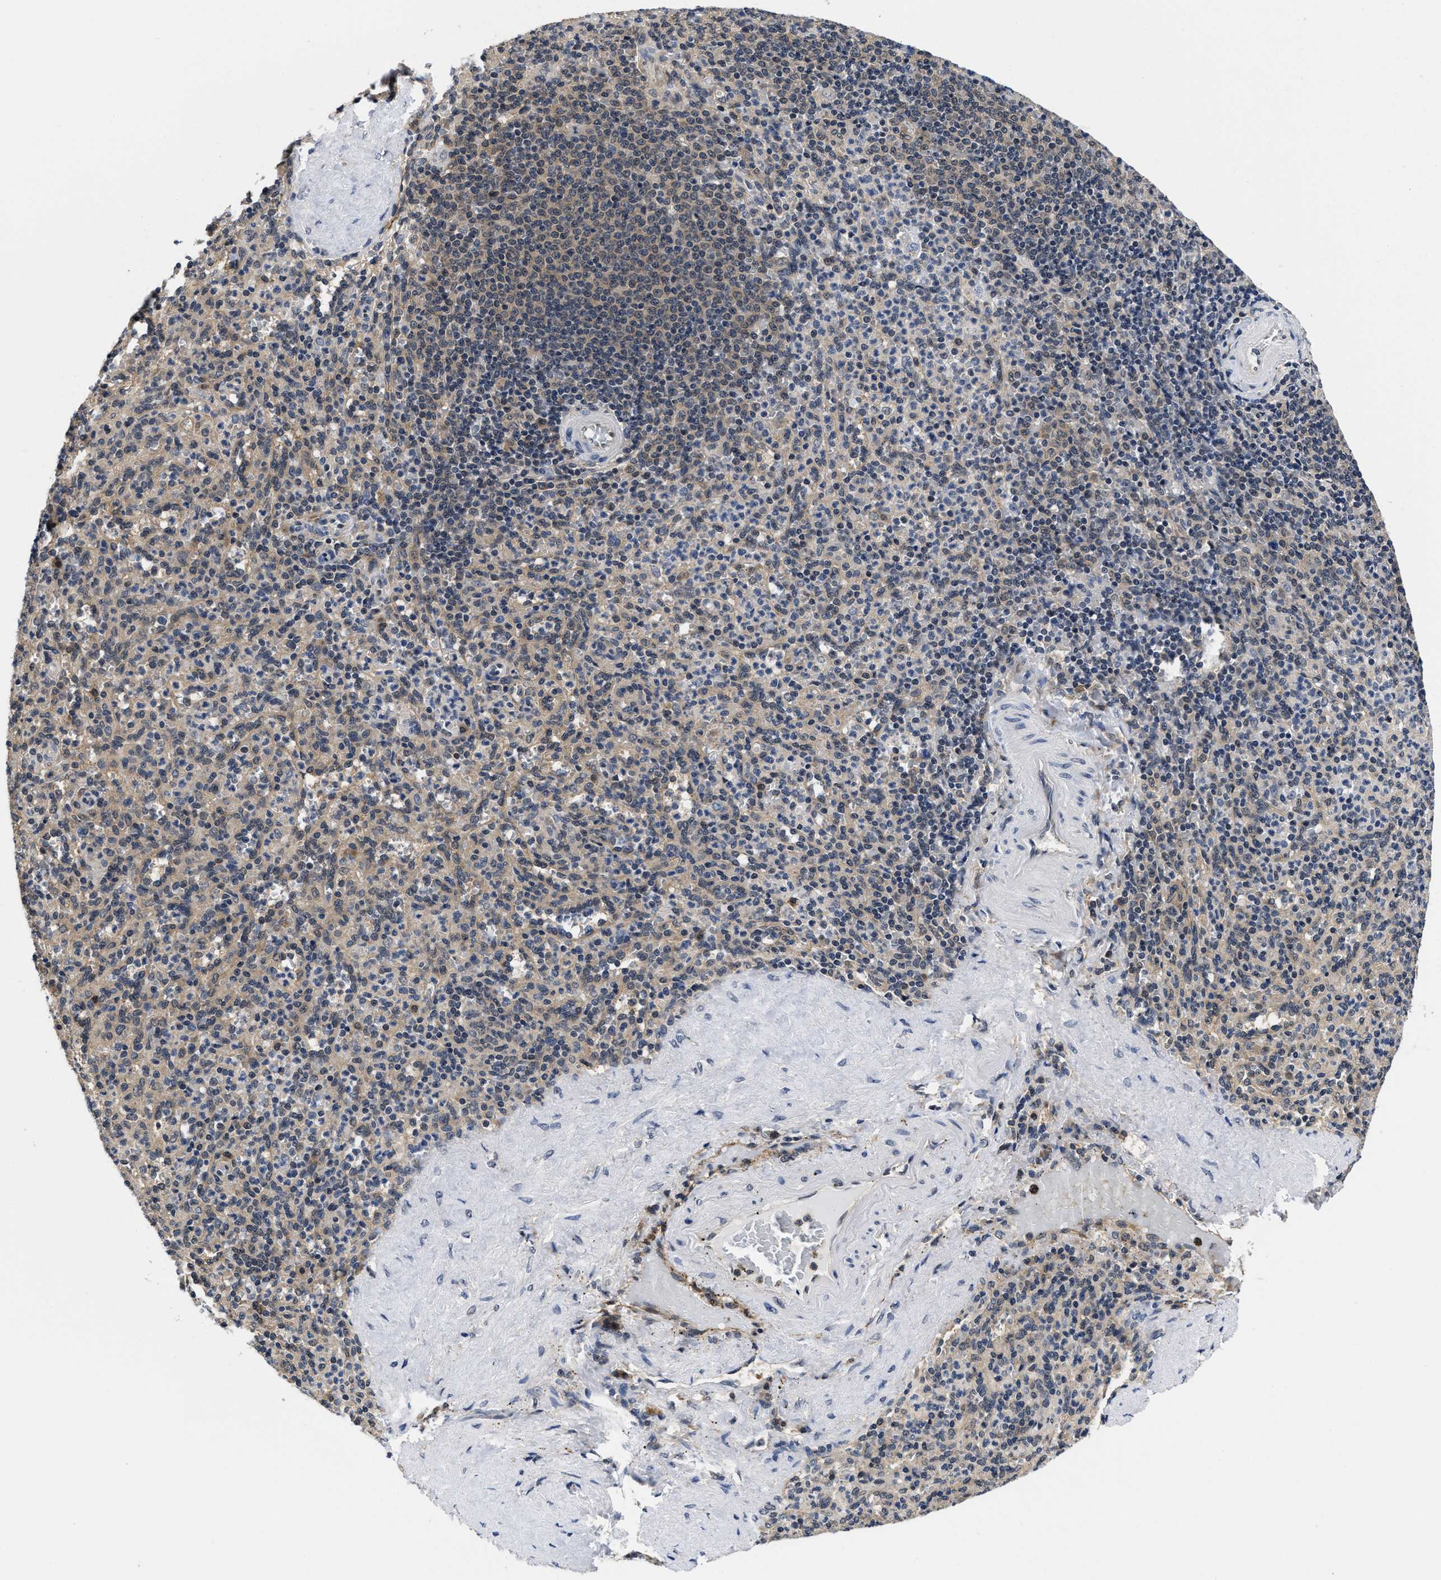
{"staining": {"intensity": "moderate", "quantity": "<25%", "location": "cytoplasmic/membranous"}, "tissue": "spleen", "cell_type": "Cells in red pulp", "image_type": "normal", "snomed": [{"axis": "morphology", "description": "Normal tissue, NOS"}, {"axis": "topography", "description": "Spleen"}], "caption": "Immunohistochemical staining of benign human spleen demonstrates low levels of moderate cytoplasmic/membranous expression in approximately <25% of cells in red pulp. (DAB (3,3'-diaminobenzidine) IHC with brightfield microscopy, high magnification).", "gene": "MCOLN2", "patient": {"sex": "male", "age": 36}}